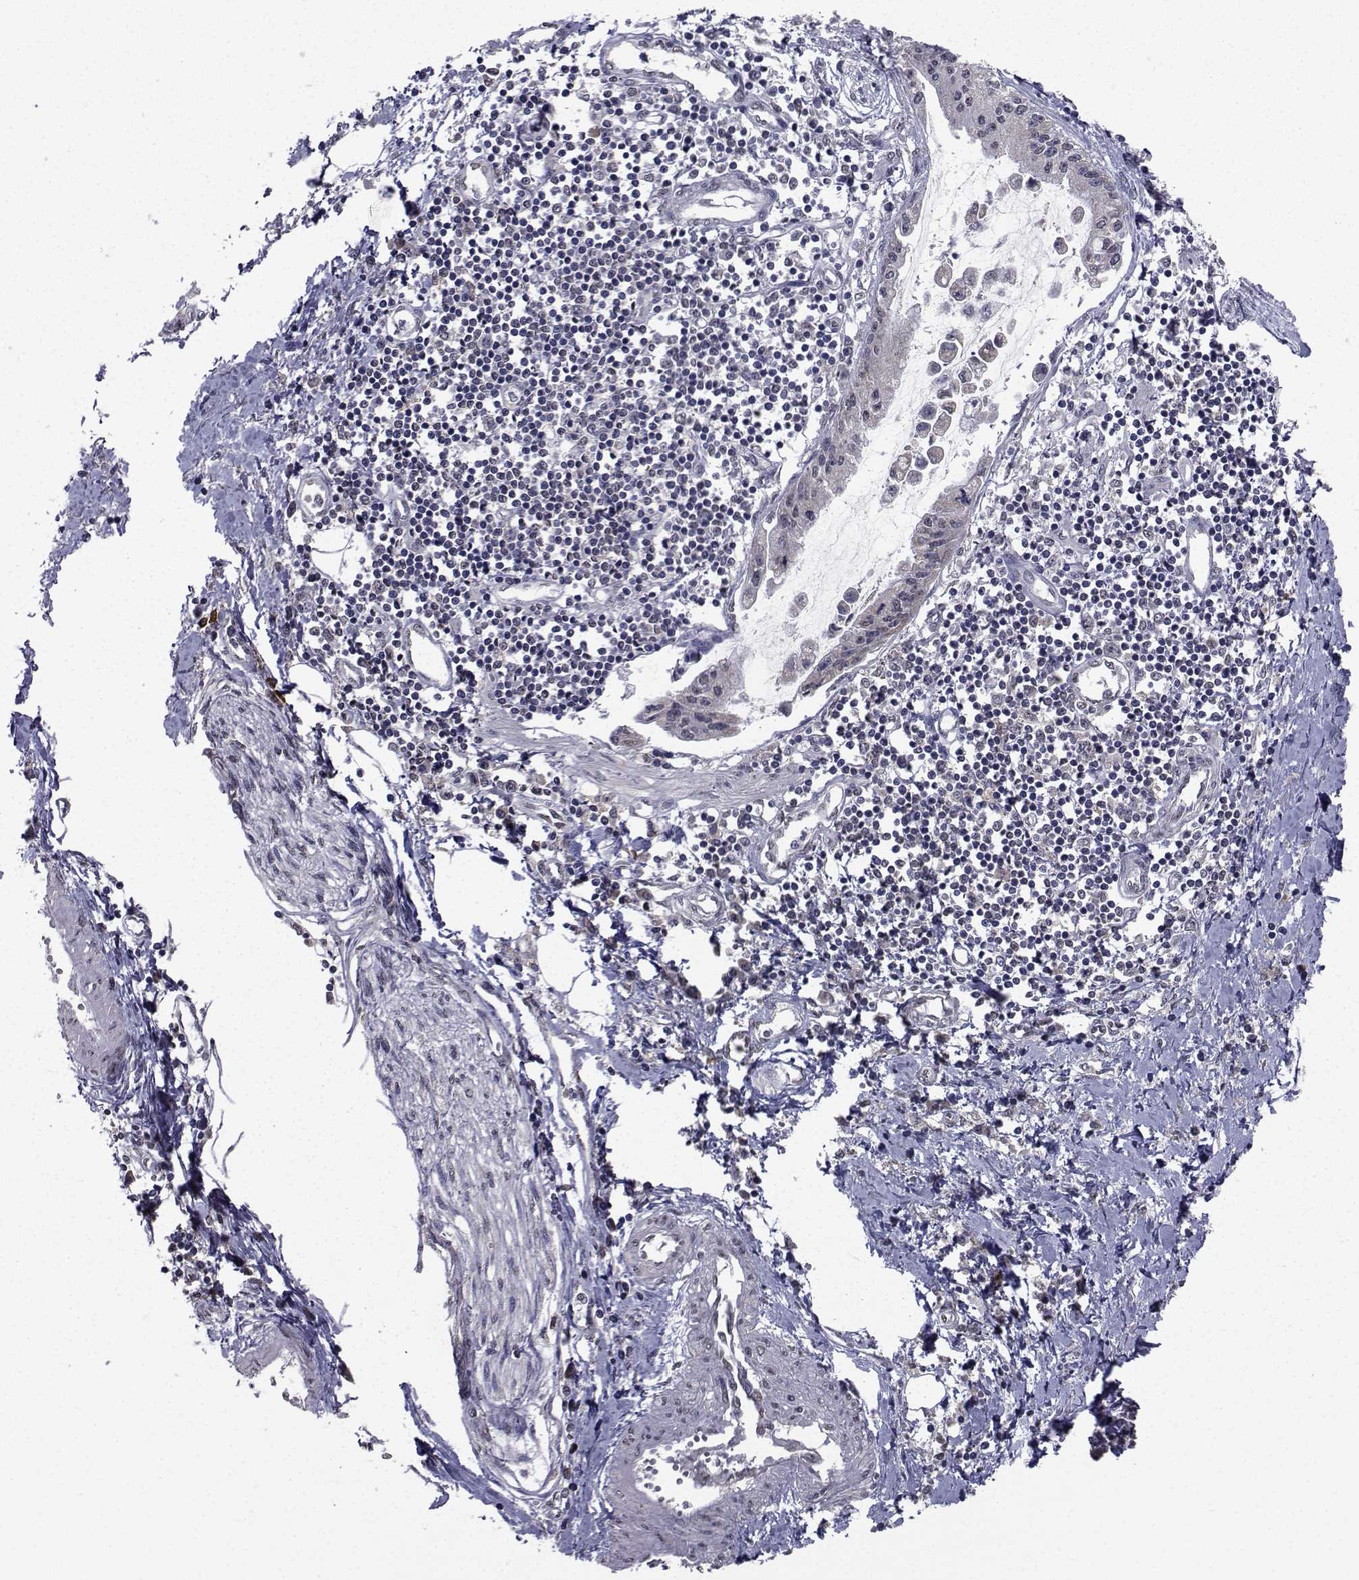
{"staining": {"intensity": "negative", "quantity": "none", "location": "none"}, "tissue": "pancreatic cancer", "cell_type": "Tumor cells", "image_type": "cancer", "snomed": [{"axis": "morphology", "description": "Adenocarcinoma, NOS"}, {"axis": "topography", "description": "Pancreas"}], "caption": "Pancreatic adenocarcinoma was stained to show a protein in brown. There is no significant positivity in tumor cells.", "gene": "CYP2S1", "patient": {"sex": "male", "age": 60}}